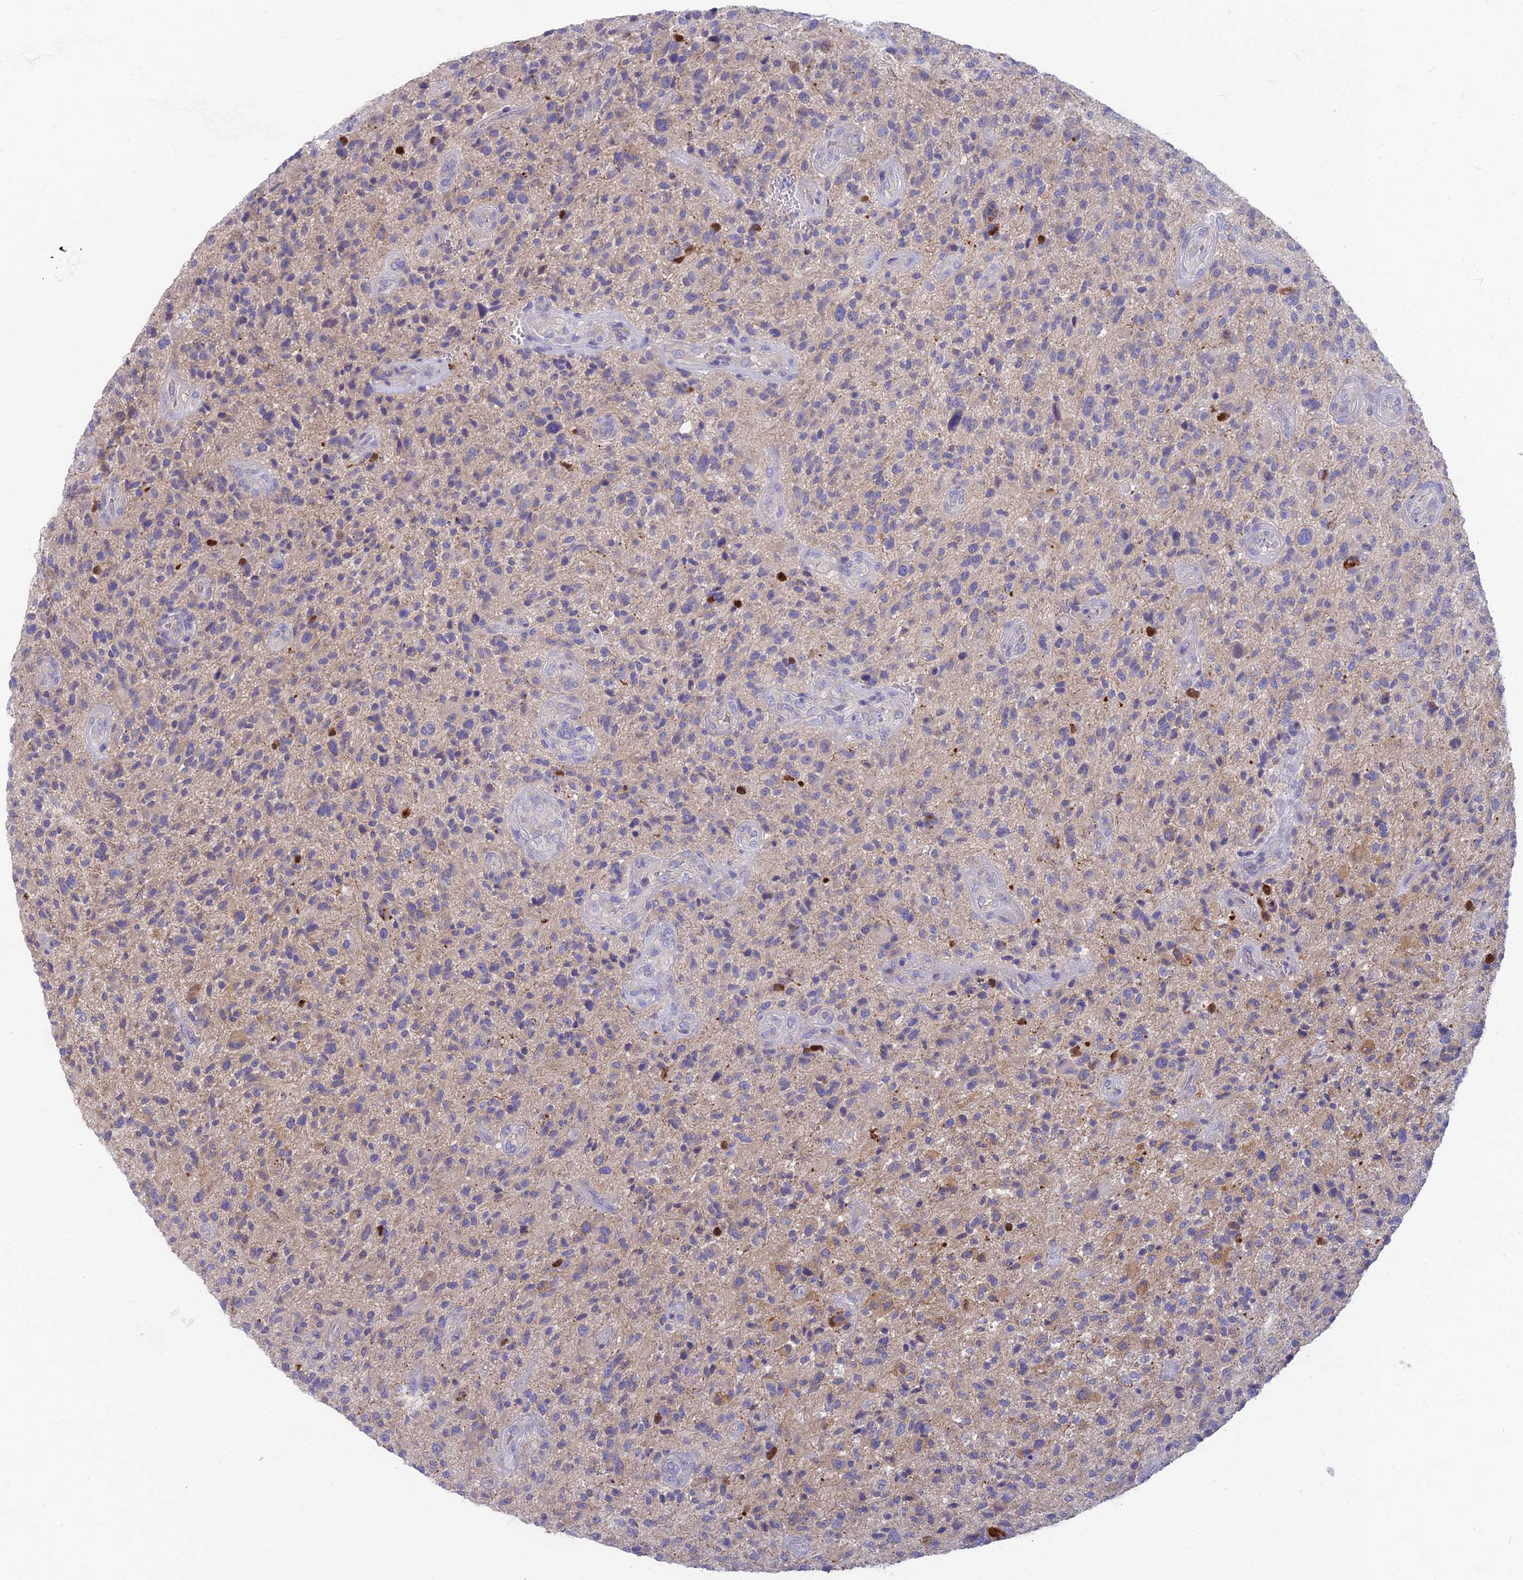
{"staining": {"intensity": "negative", "quantity": "none", "location": "none"}, "tissue": "glioma", "cell_type": "Tumor cells", "image_type": "cancer", "snomed": [{"axis": "morphology", "description": "Glioma, malignant, High grade"}, {"axis": "topography", "description": "Brain"}], "caption": "High-grade glioma (malignant) stained for a protein using immunohistochemistry (IHC) demonstrates no staining tumor cells.", "gene": "PZP", "patient": {"sex": "male", "age": 47}}